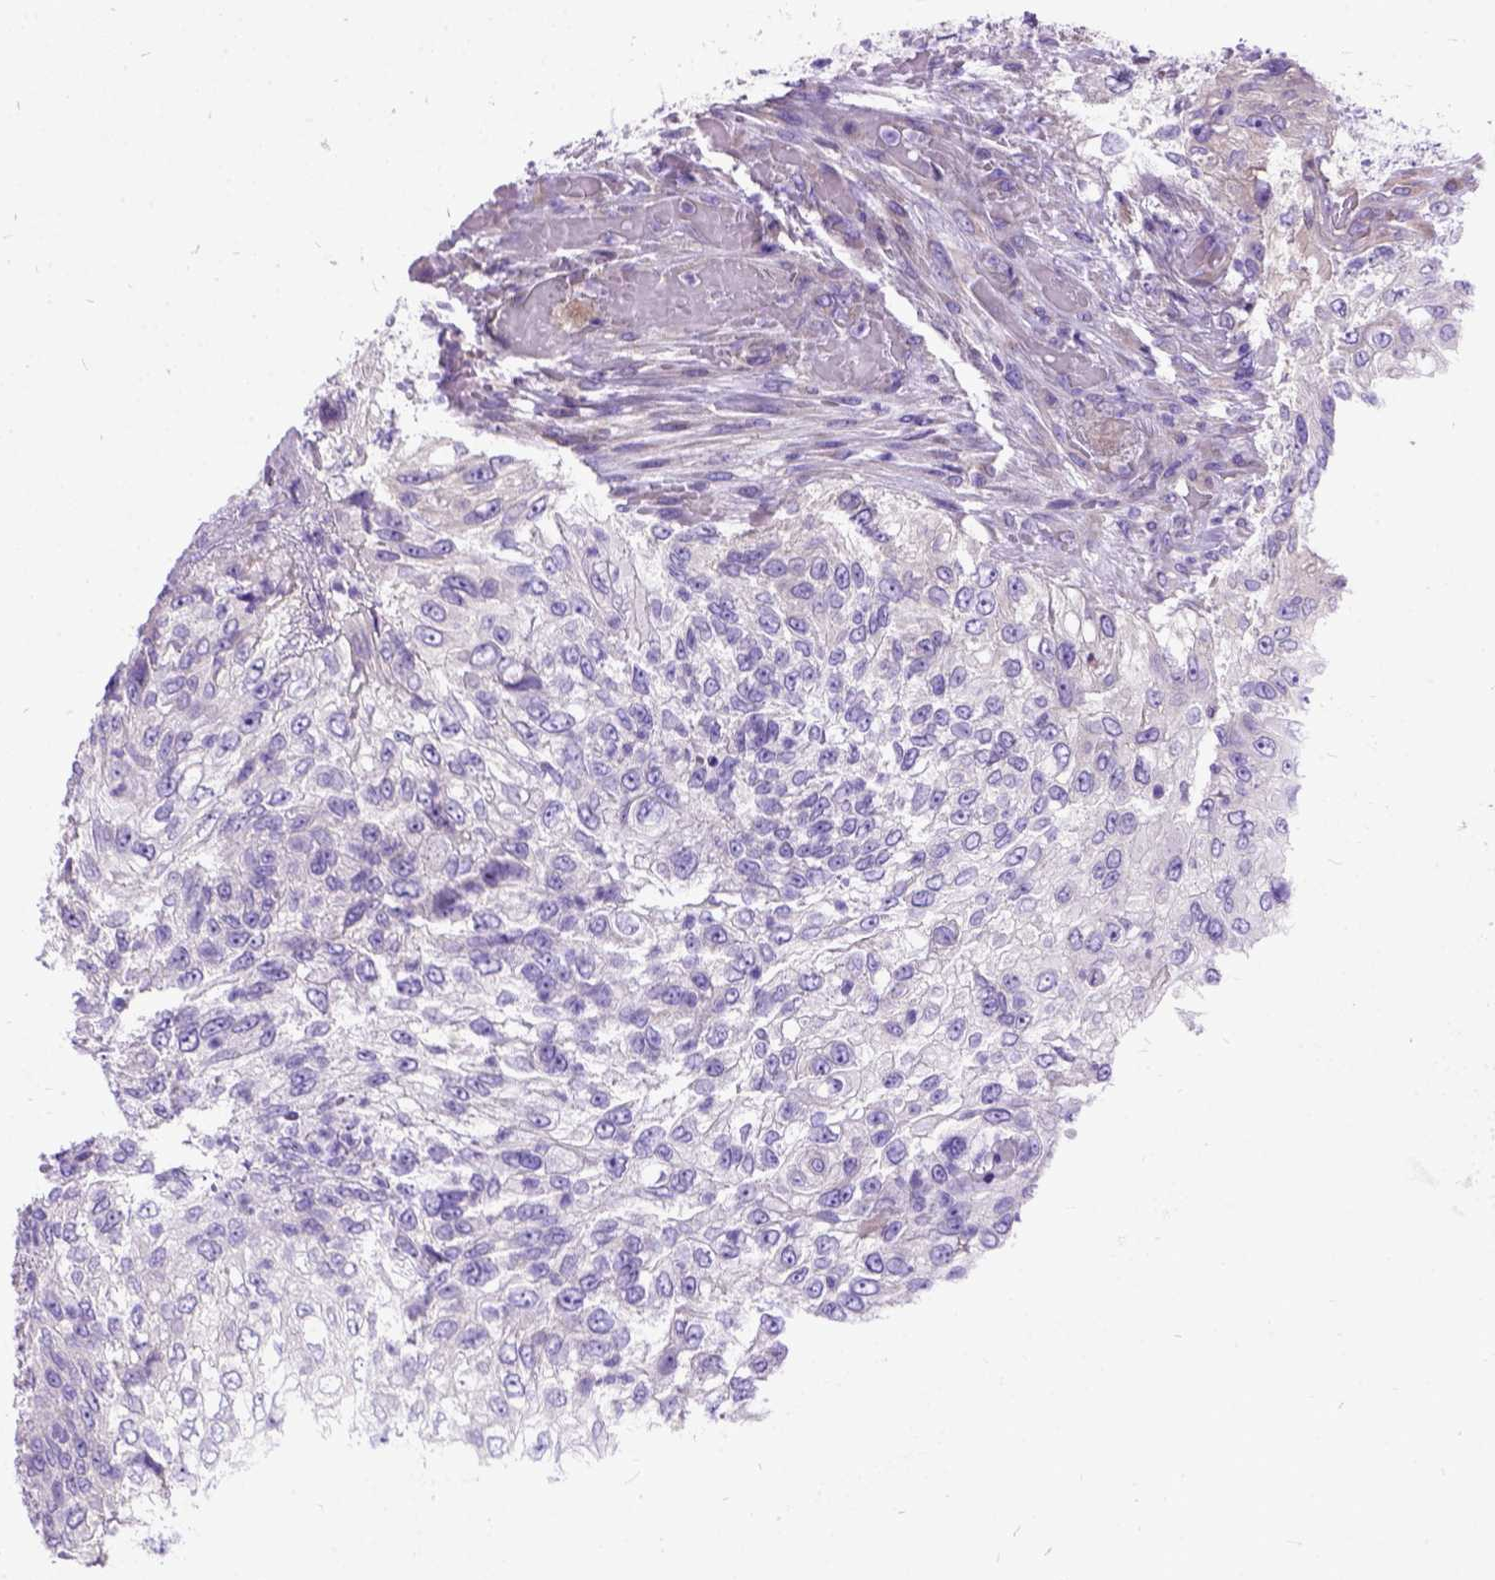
{"staining": {"intensity": "negative", "quantity": "none", "location": "none"}, "tissue": "urothelial cancer", "cell_type": "Tumor cells", "image_type": "cancer", "snomed": [{"axis": "morphology", "description": "Urothelial carcinoma, High grade"}, {"axis": "topography", "description": "Urinary bladder"}], "caption": "Immunohistochemical staining of human urothelial cancer displays no significant staining in tumor cells. Brightfield microscopy of immunohistochemistry stained with DAB (3,3'-diaminobenzidine) (brown) and hematoxylin (blue), captured at high magnification.", "gene": "CFAP54", "patient": {"sex": "female", "age": 60}}